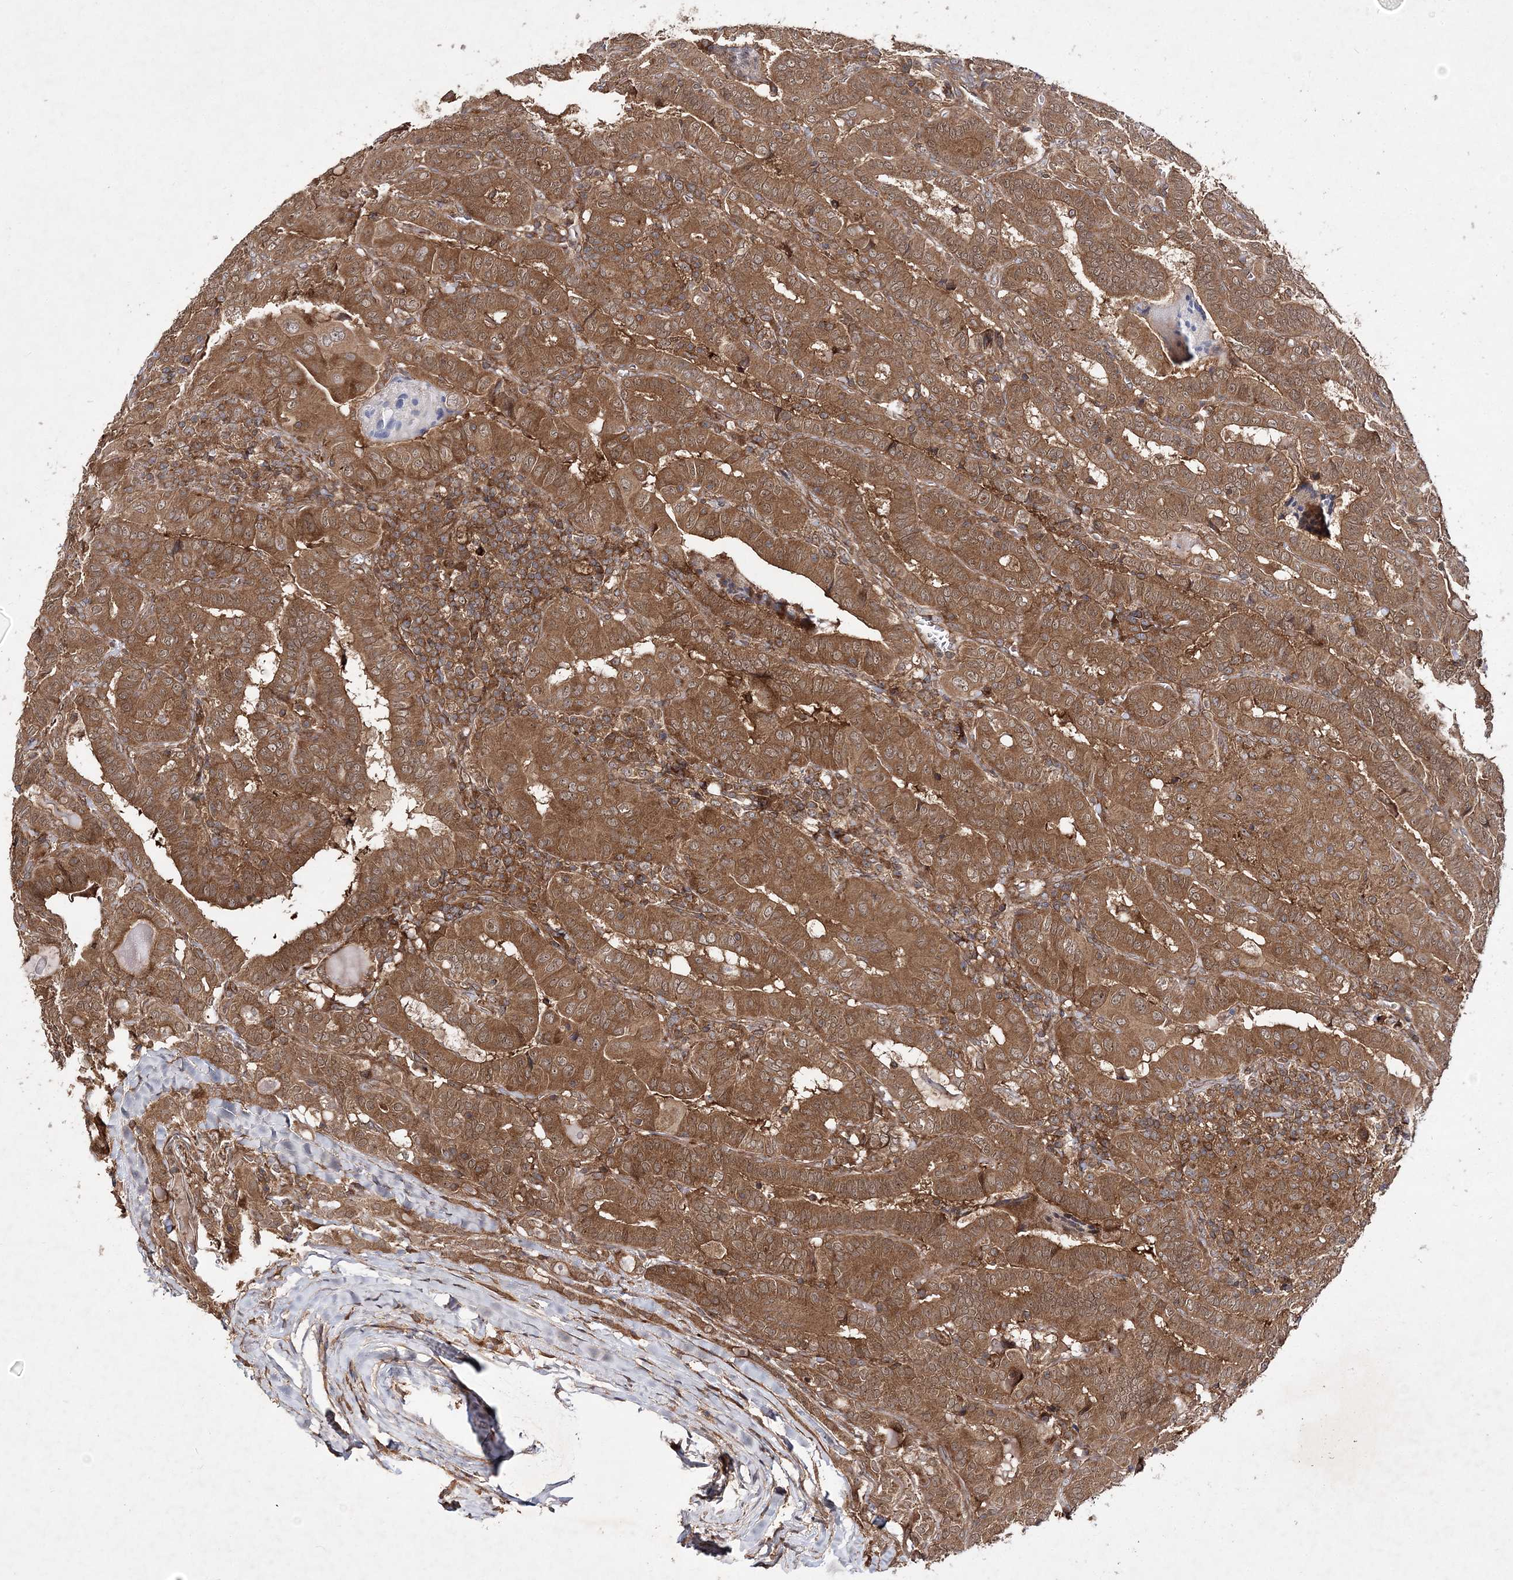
{"staining": {"intensity": "moderate", "quantity": ">75%", "location": "cytoplasmic/membranous,nuclear"}, "tissue": "thyroid cancer", "cell_type": "Tumor cells", "image_type": "cancer", "snomed": [{"axis": "morphology", "description": "Papillary adenocarcinoma, NOS"}, {"axis": "topography", "description": "Thyroid gland"}], "caption": "Immunohistochemistry micrograph of thyroid cancer (papillary adenocarcinoma) stained for a protein (brown), which displays medium levels of moderate cytoplasmic/membranous and nuclear staining in approximately >75% of tumor cells.", "gene": "TMEM9B", "patient": {"sex": "female", "age": 72}}